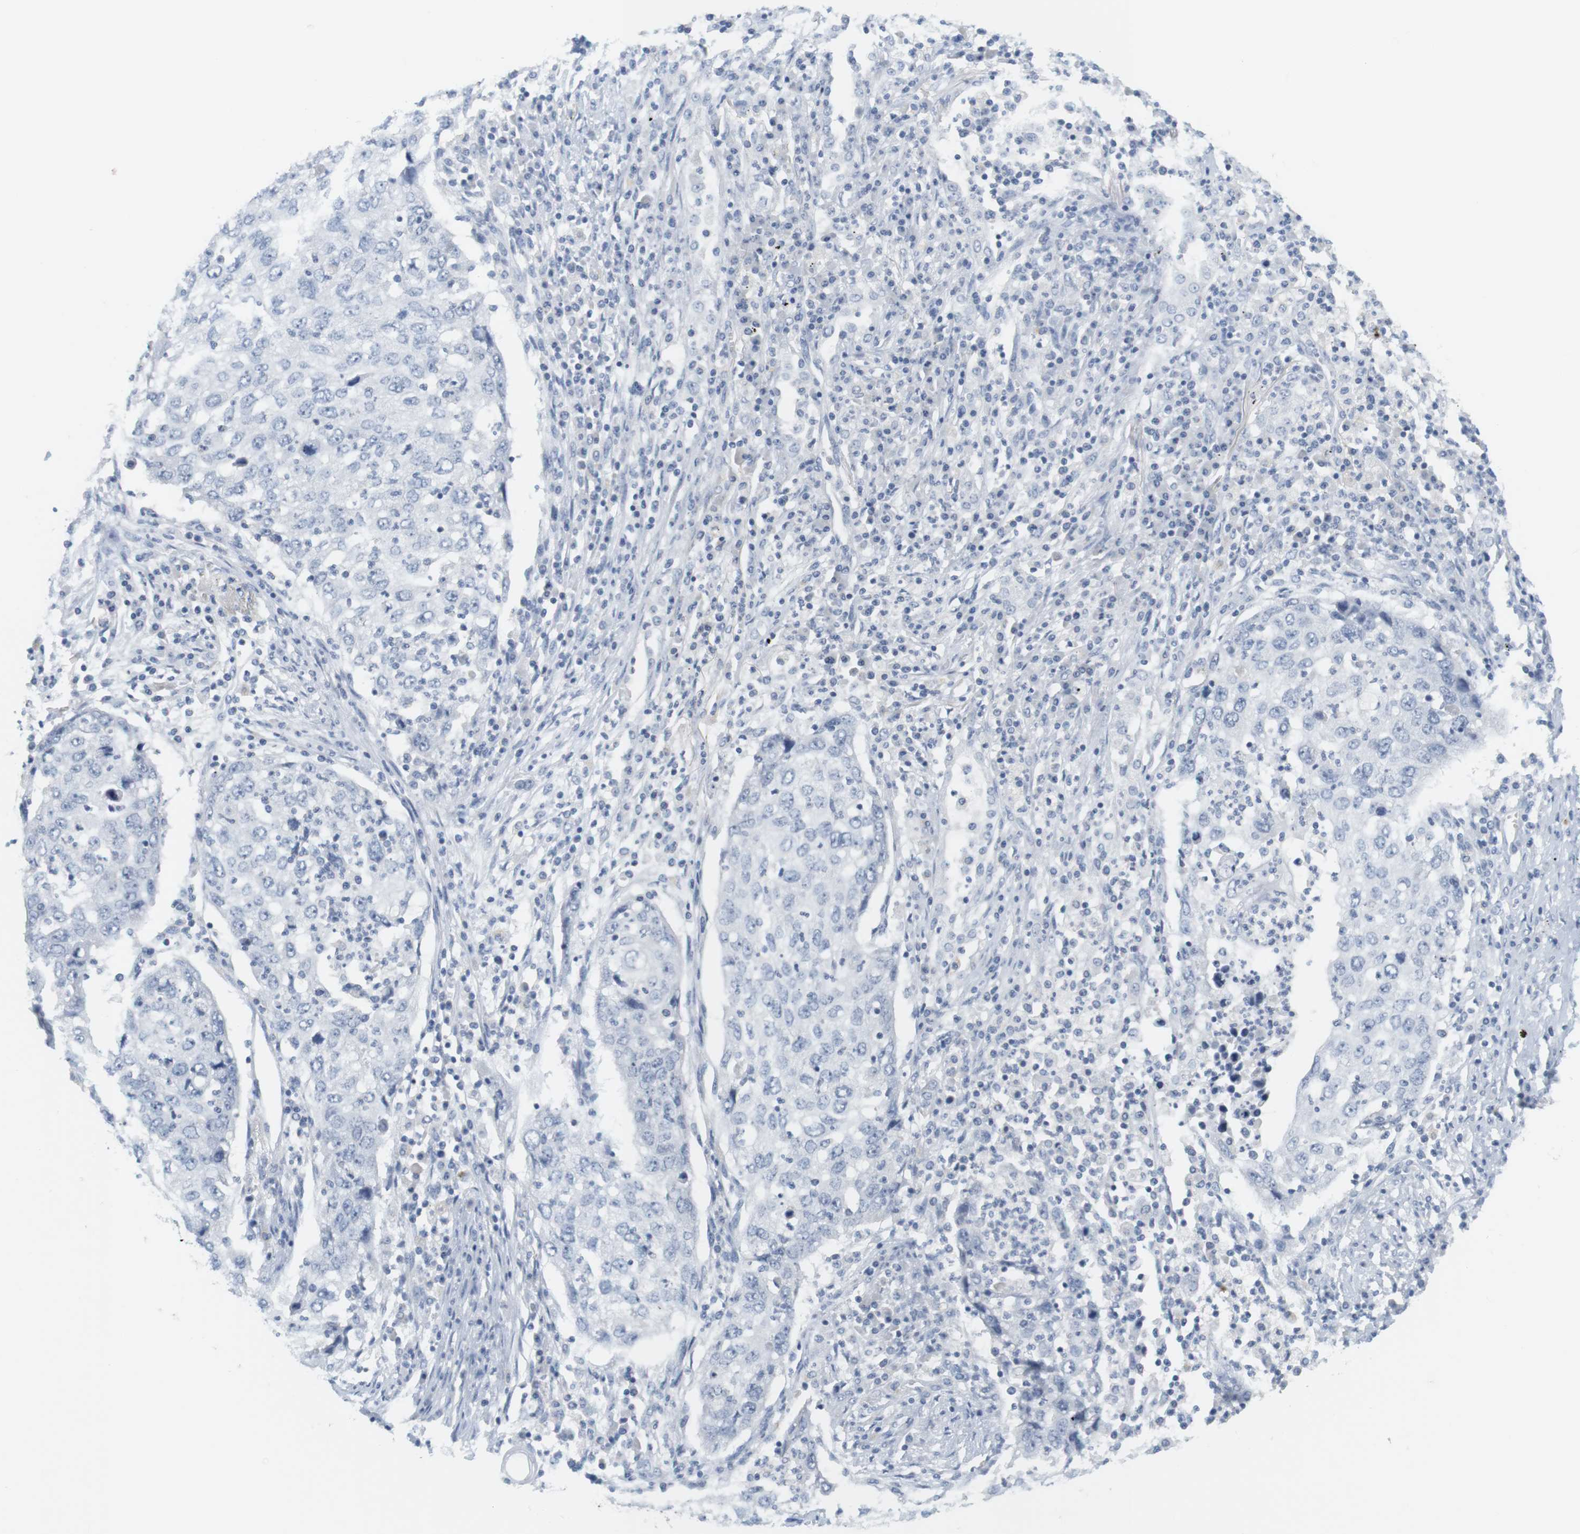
{"staining": {"intensity": "negative", "quantity": "none", "location": "none"}, "tissue": "lung cancer", "cell_type": "Tumor cells", "image_type": "cancer", "snomed": [{"axis": "morphology", "description": "Squamous cell carcinoma, NOS"}, {"axis": "topography", "description": "Lung"}], "caption": "A photomicrograph of lung cancer (squamous cell carcinoma) stained for a protein demonstrates no brown staining in tumor cells. (DAB (3,3'-diaminobenzidine) IHC, high magnification).", "gene": "OPRM1", "patient": {"sex": "female", "age": 63}}